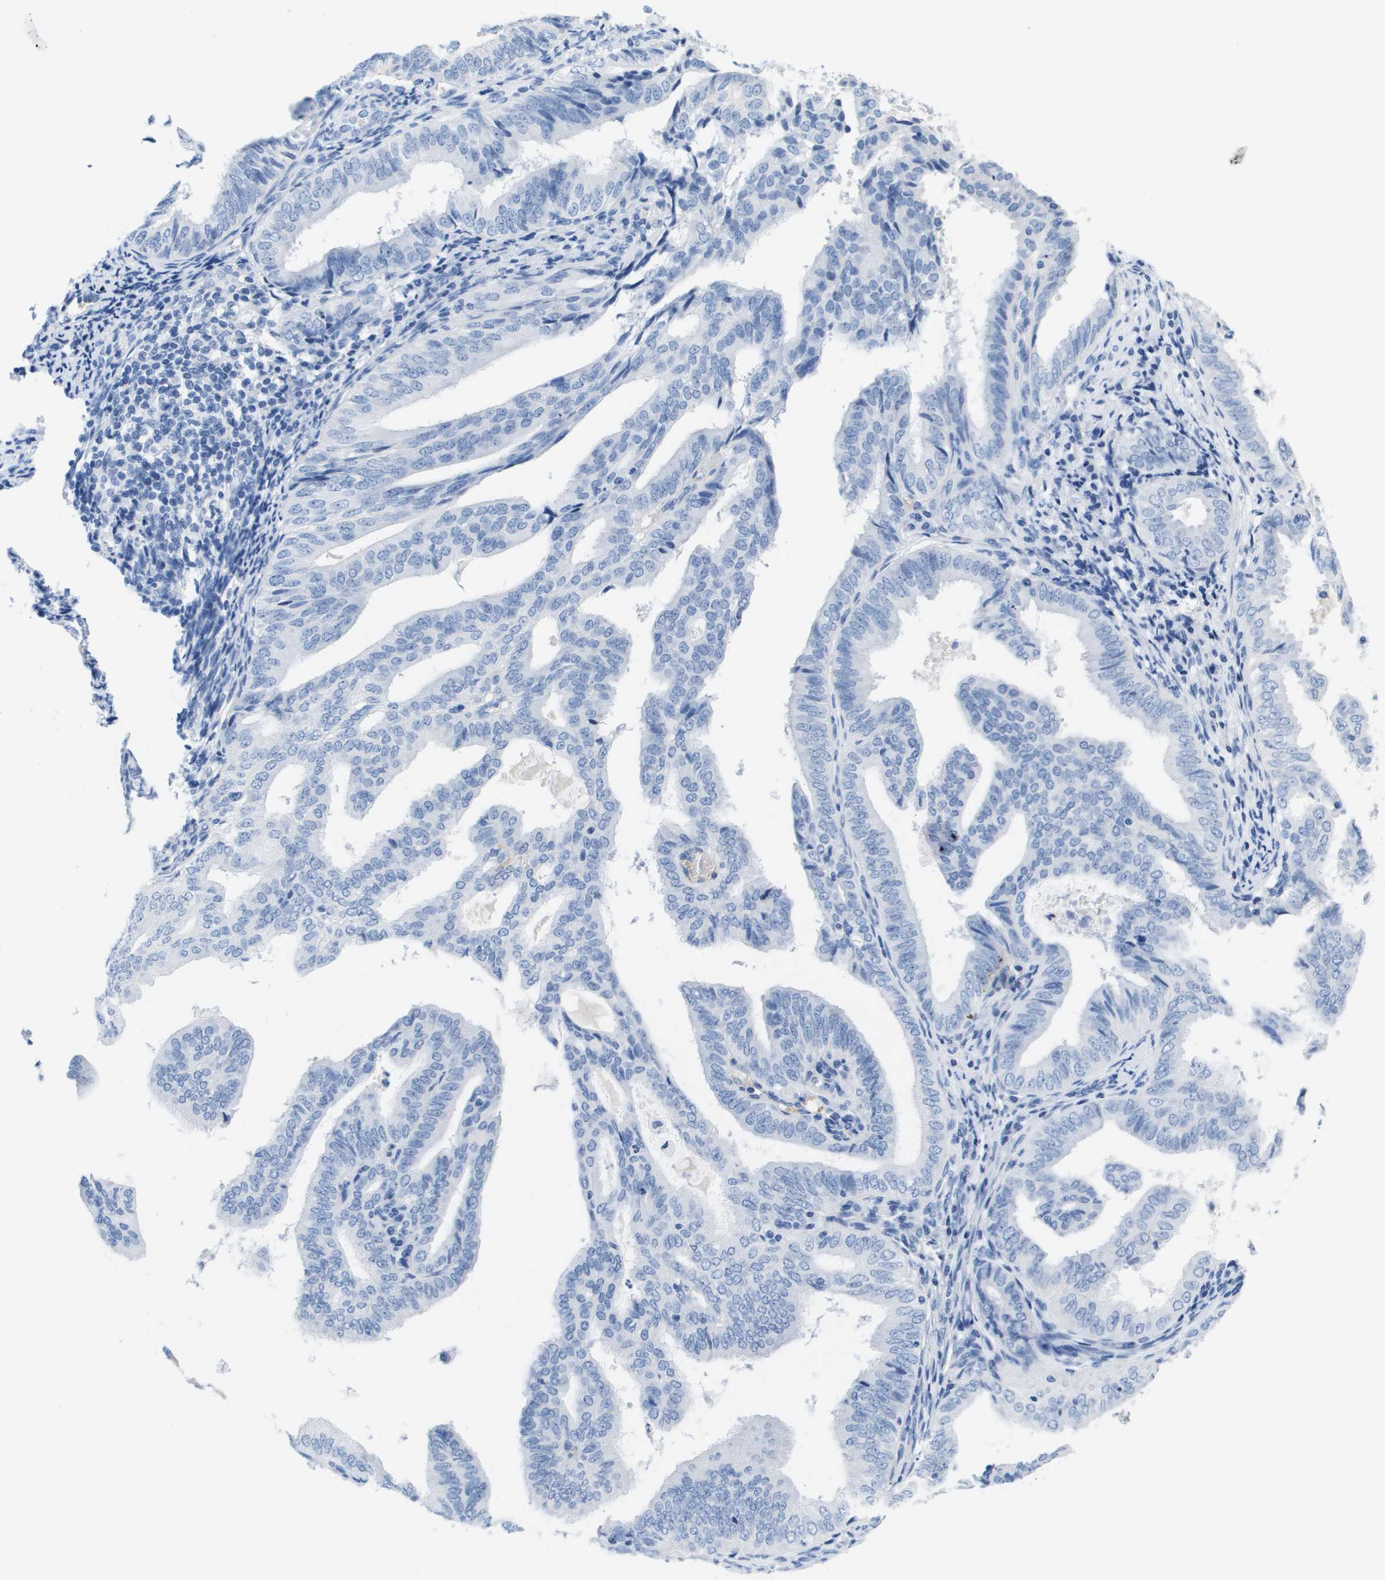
{"staining": {"intensity": "negative", "quantity": "none", "location": "none"}, "tissue": "endometrial cancer", "cell_type": "Tumor cells", "image_type": "cancer", "snomed": [{"axis": "morphology", "description": "Adenocarcinoma, NOS"}, {"axis": "topography", "description": "Endometrium"}], "caption": "The histopathology image exhibits no staining of tumor cells in endometrial adenocarcinoma.", "gene": "APOA1", "patient": {"sex": "female", "age": 58}}